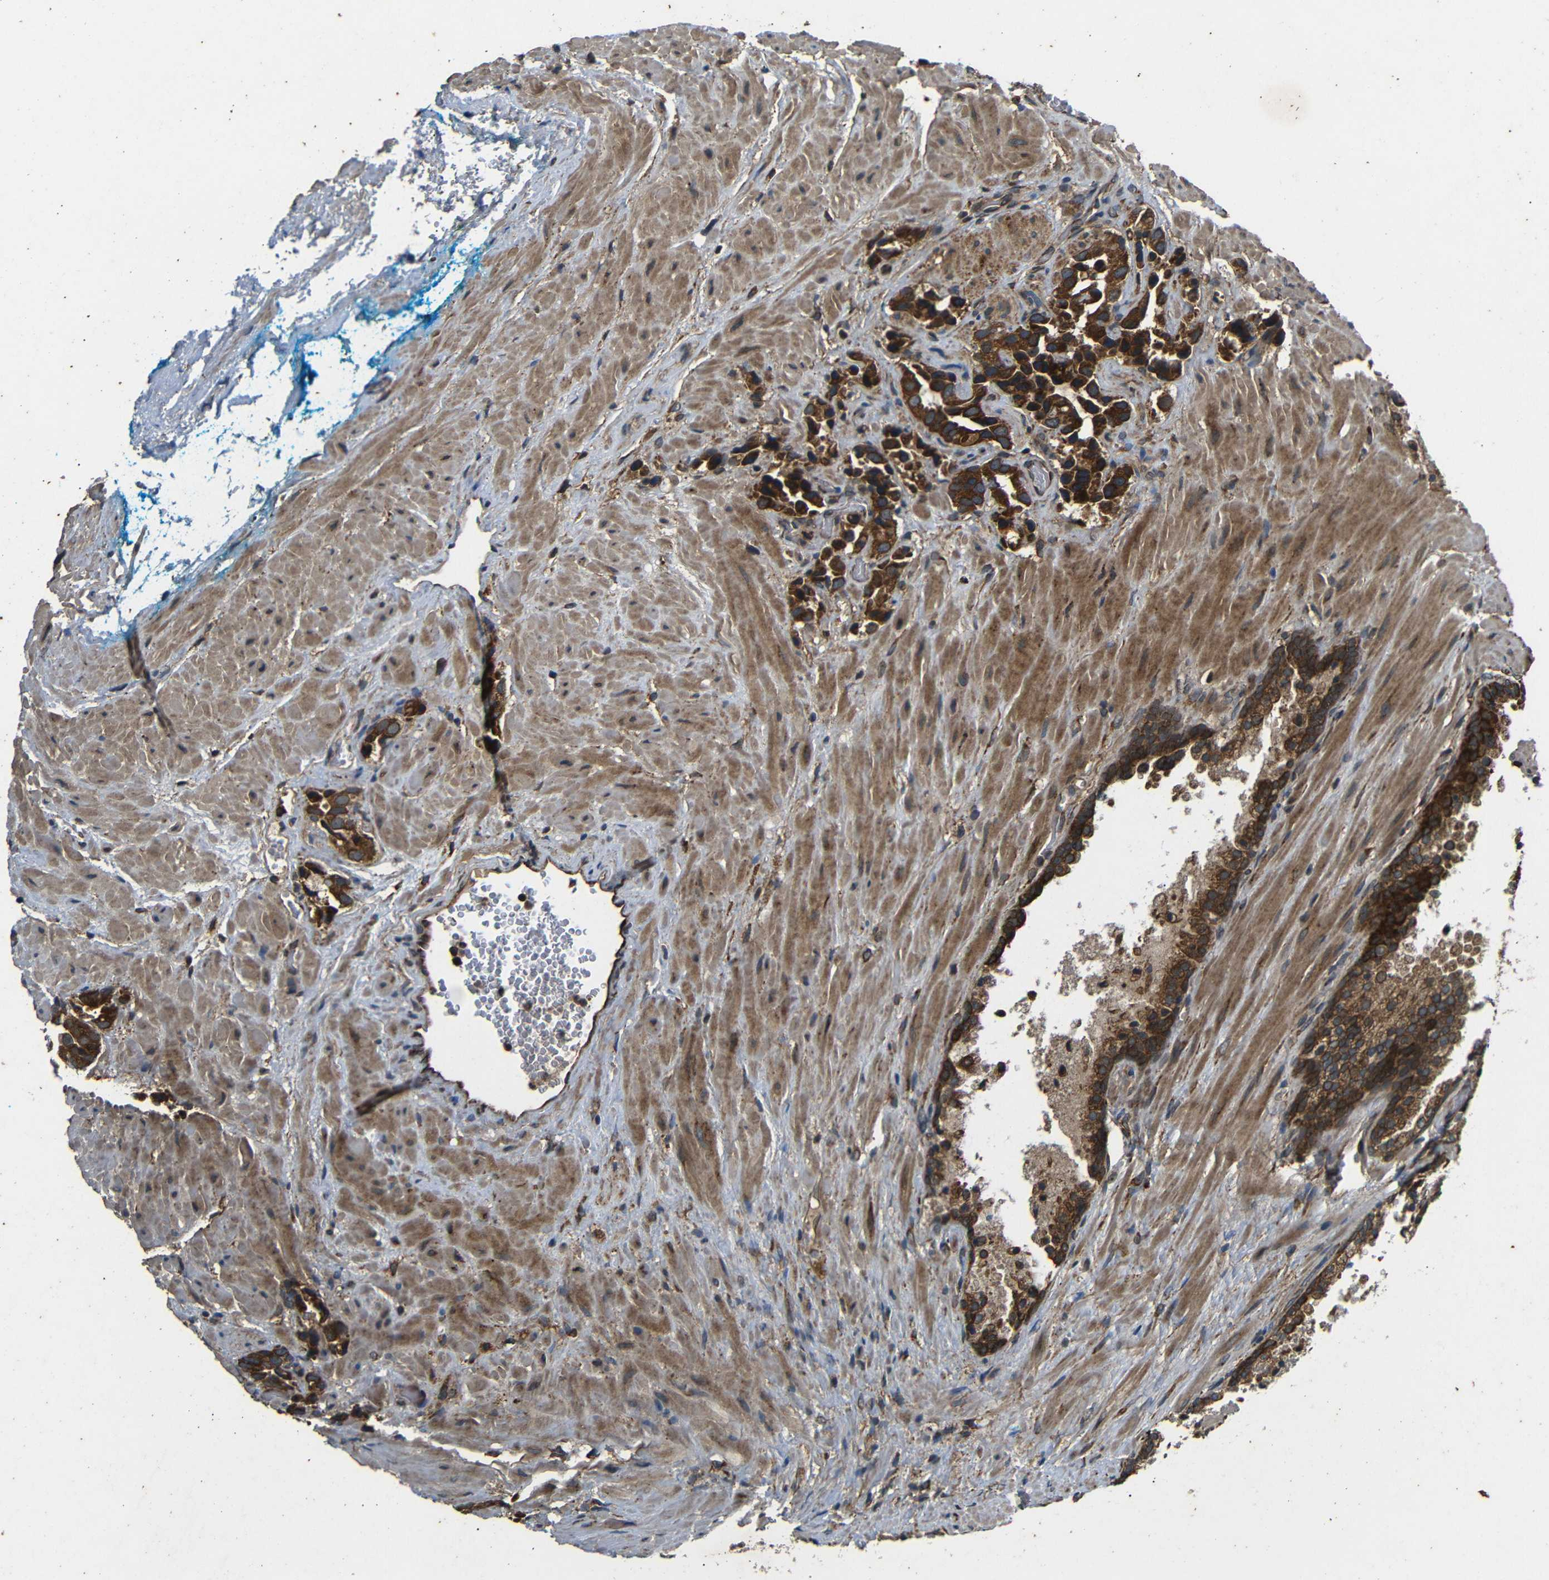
{"staining": {"intensity": "strong", "quantity": ">75%", "location": "cytoplasmic/membranous"}, "tissue": "prostate cancer", "cell_type": "Tumor cells", "image_type": "cancer", "snomed": [{"axis": "morphology", "description": "Adenocarcinoma, High grade"}, {"axis": "topography", "description": "Prostate"}], "caption": "An image showing strong cytoplasmic/membranous expression in about >75% of tumor cells in prostate cancer (adenocarcinoma (high-grade)), as visualized by brown immunohistochemical staining.", "gene": "TRPC1", "patient": {"sex": "male", "age": 64}}